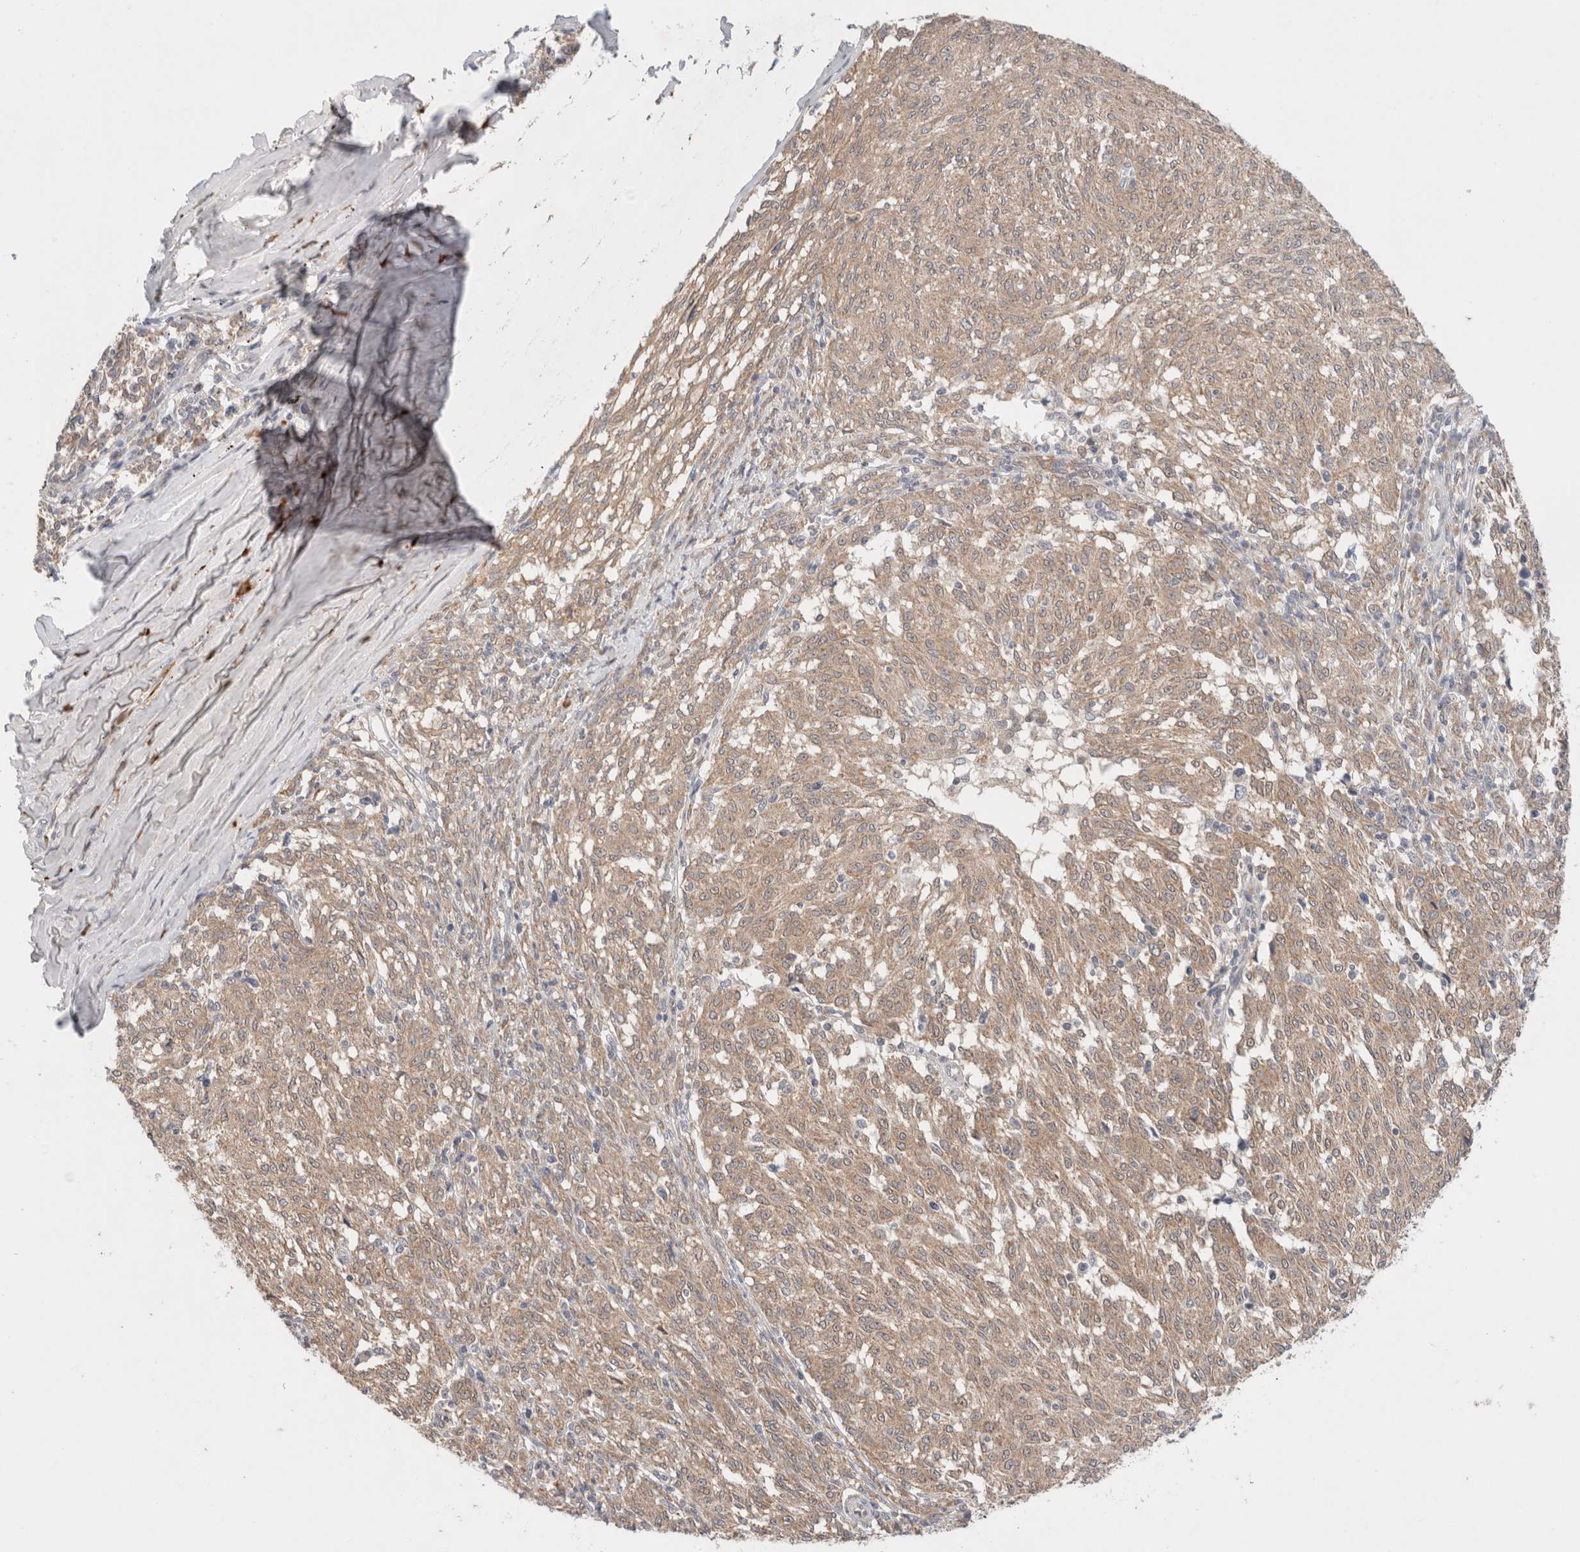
{"staining": {"intensity": "weak", "quantity": ">75%", "location": "cytoplasmic/membranous"}, "tissue": "melanoma", "cell_type": "Tumor cells", "image_type": "cancer", "snomed": [{"axis": "morphology", "description": "Malignant melanoma, NOS"}, {"axis": "topography", "description": "Skin"}], "caption": "Weak cytoplasmic/membranous positivity for a protein is seen in about >75% of tumor cells of melanoma using immunohistochemistry.", "gene": "ERI3", "patient": {"sex": "female", "age": 72}}